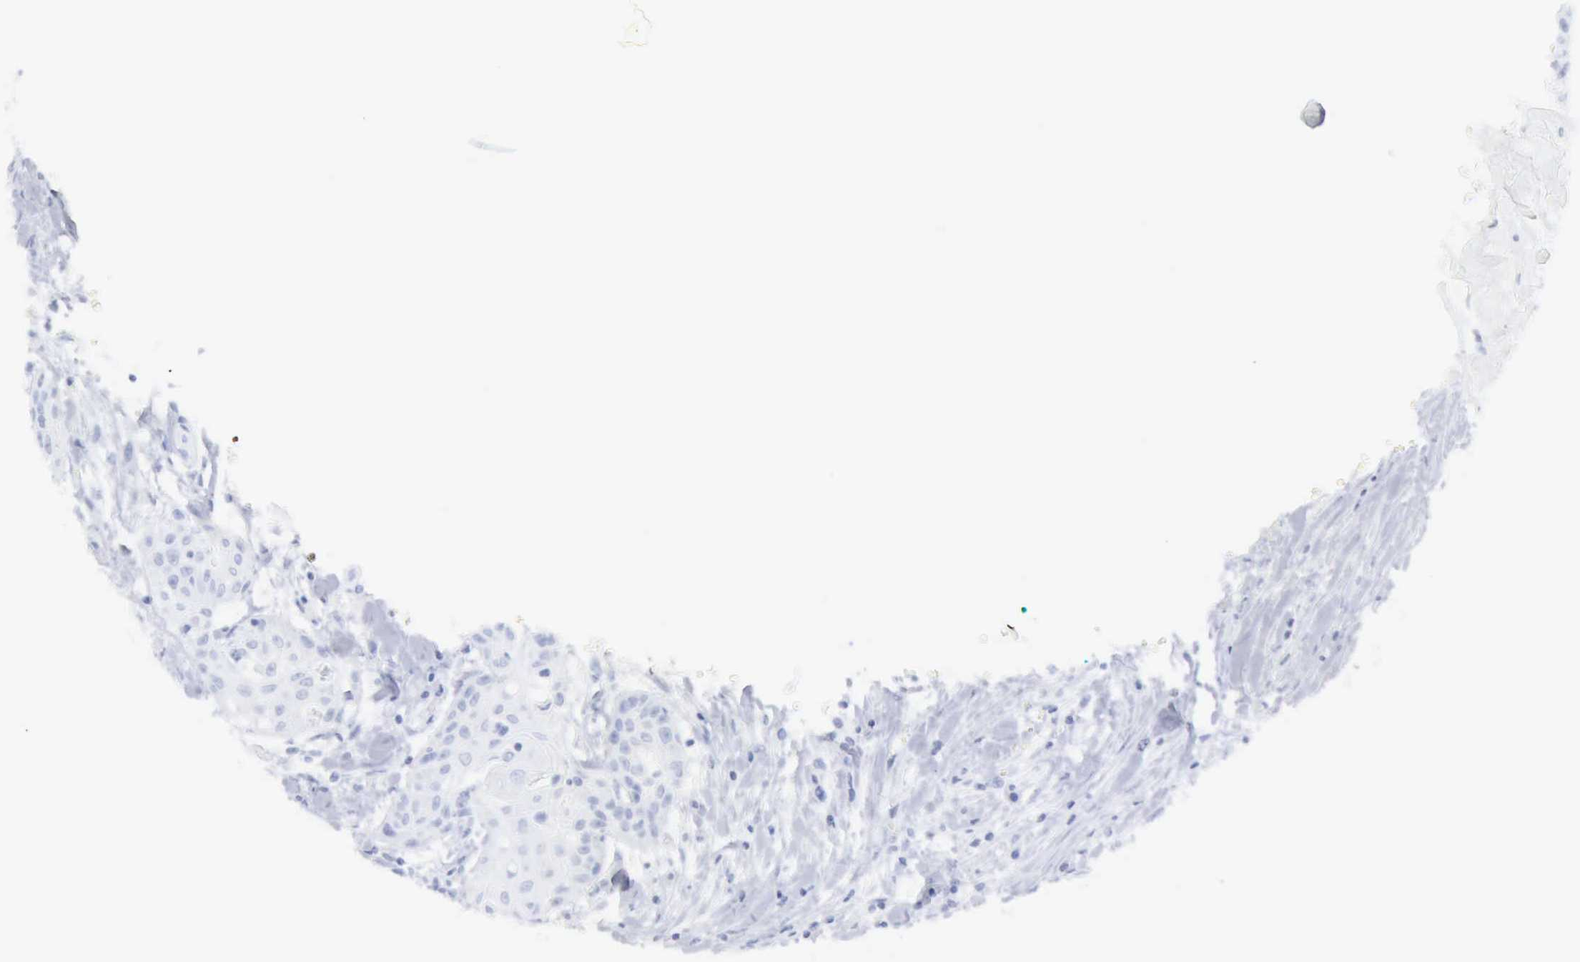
{"staining": {"intensity": "negative", "quantity": "none", "location": "none"}, "tissue": "head and neck cancer", "cell_type": "Tumor cells", "image_type": "cancer", "snomed": [{"axis": "morphology", "description": "Squamous cell carcinoma, NOS"}, {"axis": "morphology", "description": "Squamous cell carcinoma, metastatic, NOS"}, {"axis": "topography", "description": "Lymph node"}, {"axis": "topography", "description": "Salivary gland"}, {"axis": "topography", "description": "Head-Neck"}], "caption": "An IHC photomicrograph of head and neck squamous cell carcinoma is shown. There is no staining in tumor cells of head and neck squamous cell carcinoma.", "gene": "CMA1", "patient": {"sex": "female", "age": 74}}